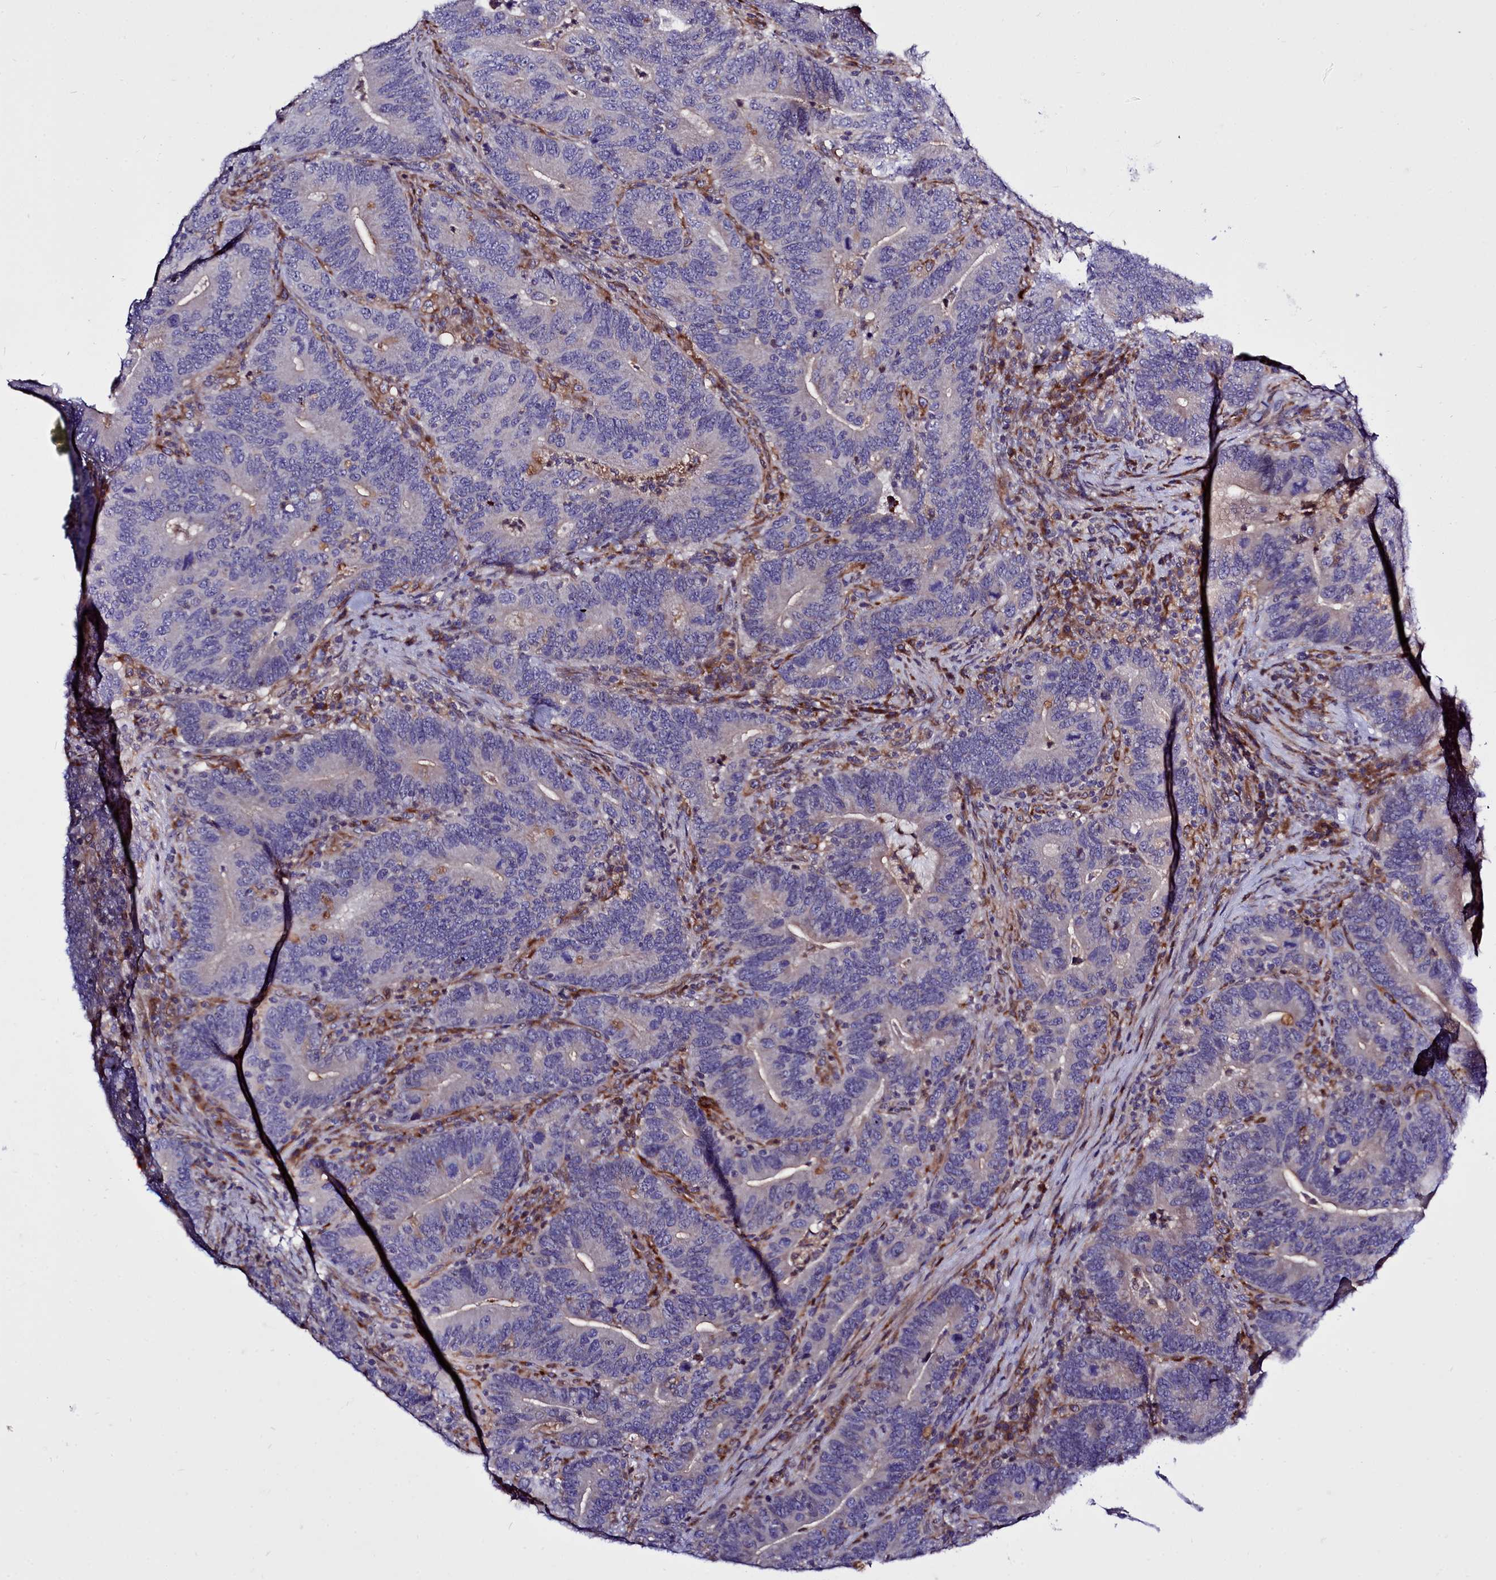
{"staining": {"intensity": "negative", "quantity": "none", "location": "none"}, "tissue": "colorectal cancer", "cell_type": "Tumor cells", "image_type": "cancer", "snomed": [{"axis": "morphology", "description": "Adenocarcinoma, NOS"}, {"axis": "topography", "description": "Colon"}], "caption": "Photomicrograph shows no significant protein positivity in tumor cells of colorectal cancer (adenocarcinoma). The staining was performed using DAB (3,3'-diaminobenzidine) to visualize the protein expression in brown, while the nuclei were stained in blue with hematoxylin (Magnification: 20x).", "gene": "RAPGEF4", "patient": {"sex": "female", "age": 66}}